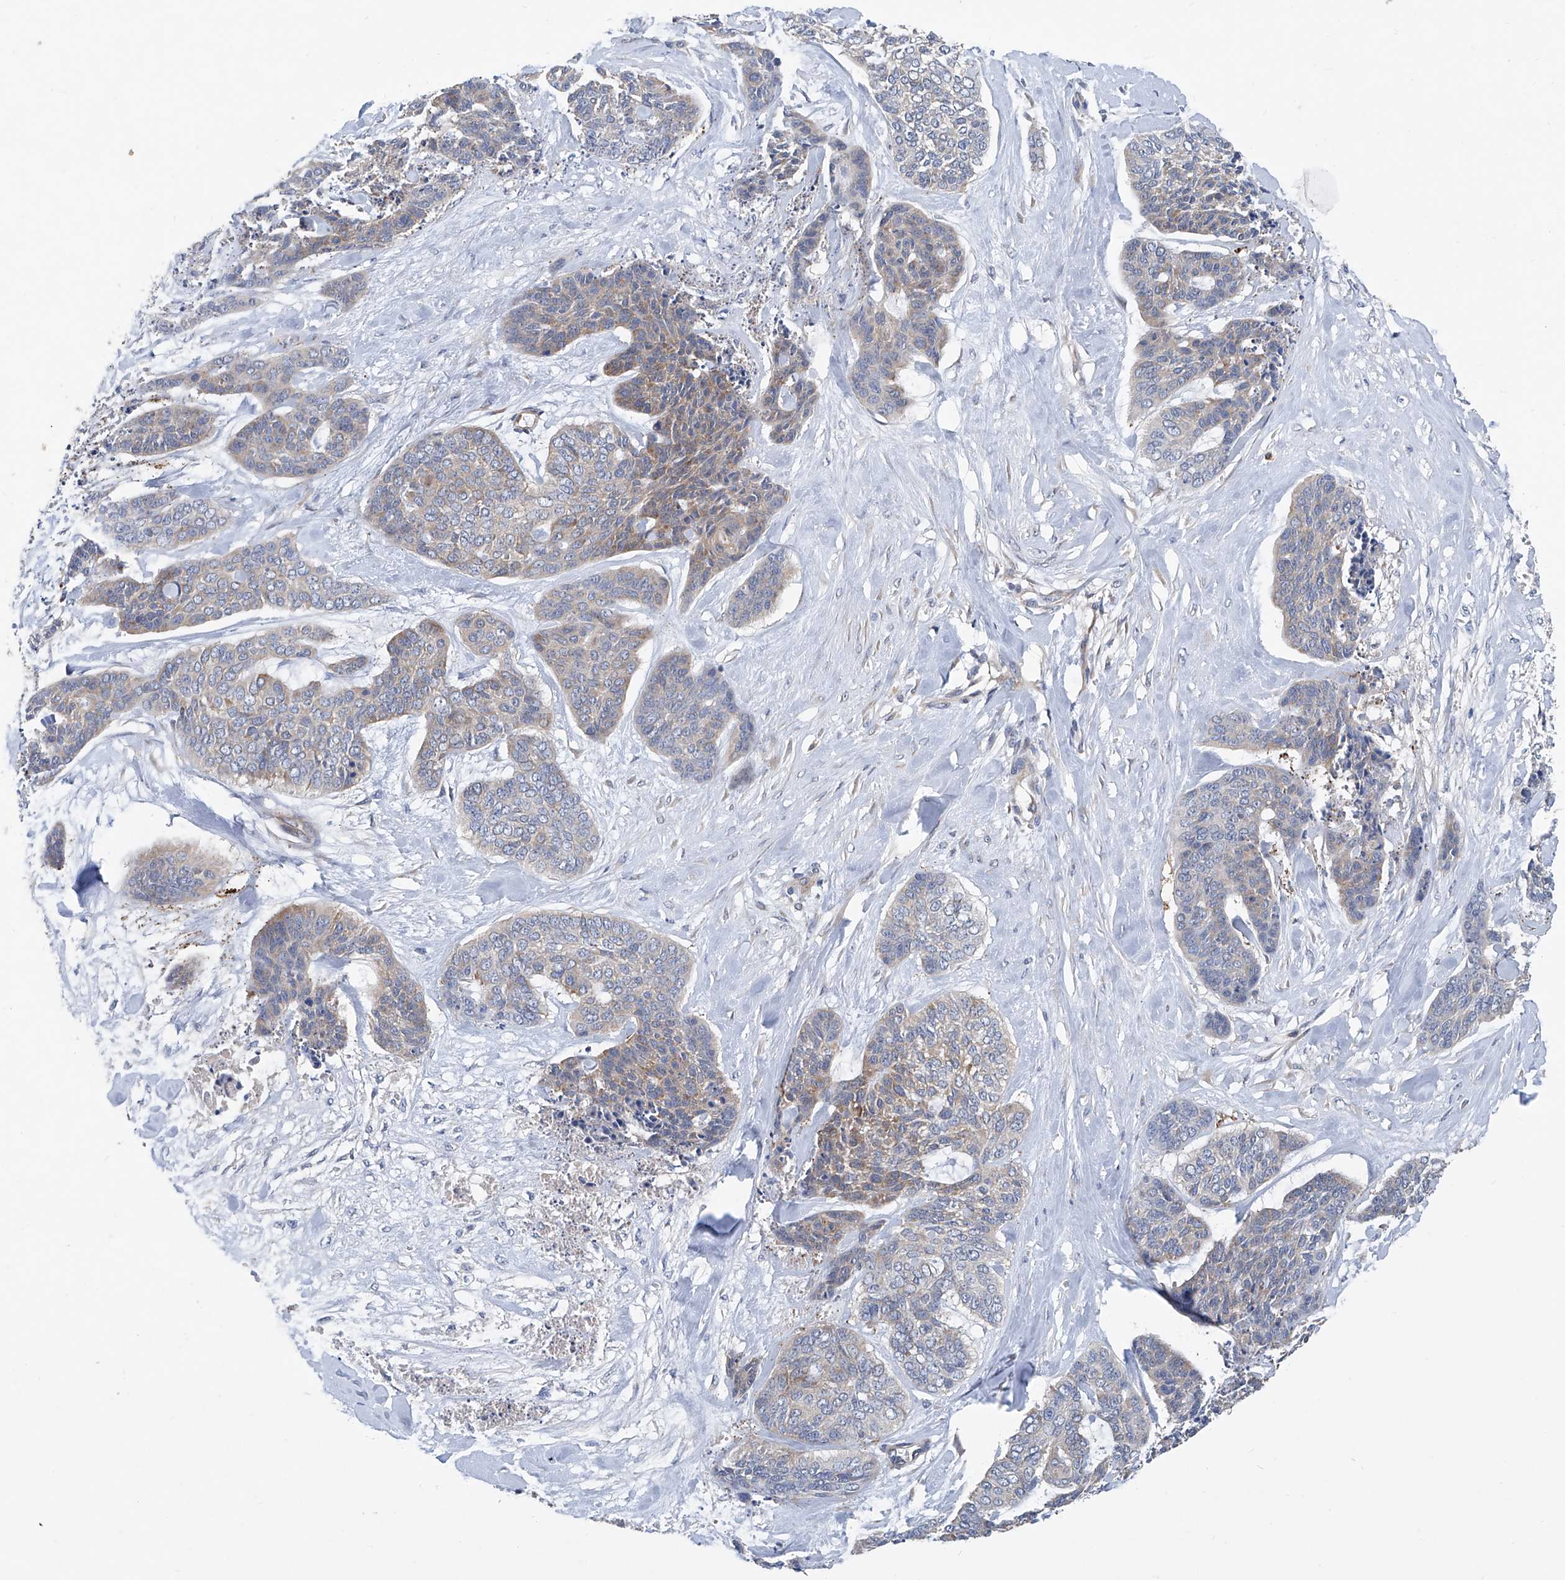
{"staining": {"intensity": "moderate", "quantity": "<25%", "location": "cytoplasmic/membranous"}, "tissue": "skin cancer", "cell_type": "Tumor cells", "image_type": "cancer", "snomed": [{"axis": "morphology", "description": "Basal cell carcinoma"}, {"axis": "topography", "description": "Skin"}], "caption": "Tumor cells exhibit moderate cytoplasmic/membranous expression in about <25% of cells in skin cancer (basal cell carcinoma).", "gene": "TRIM38", "patient": {"sex": "female", "age": 64}}